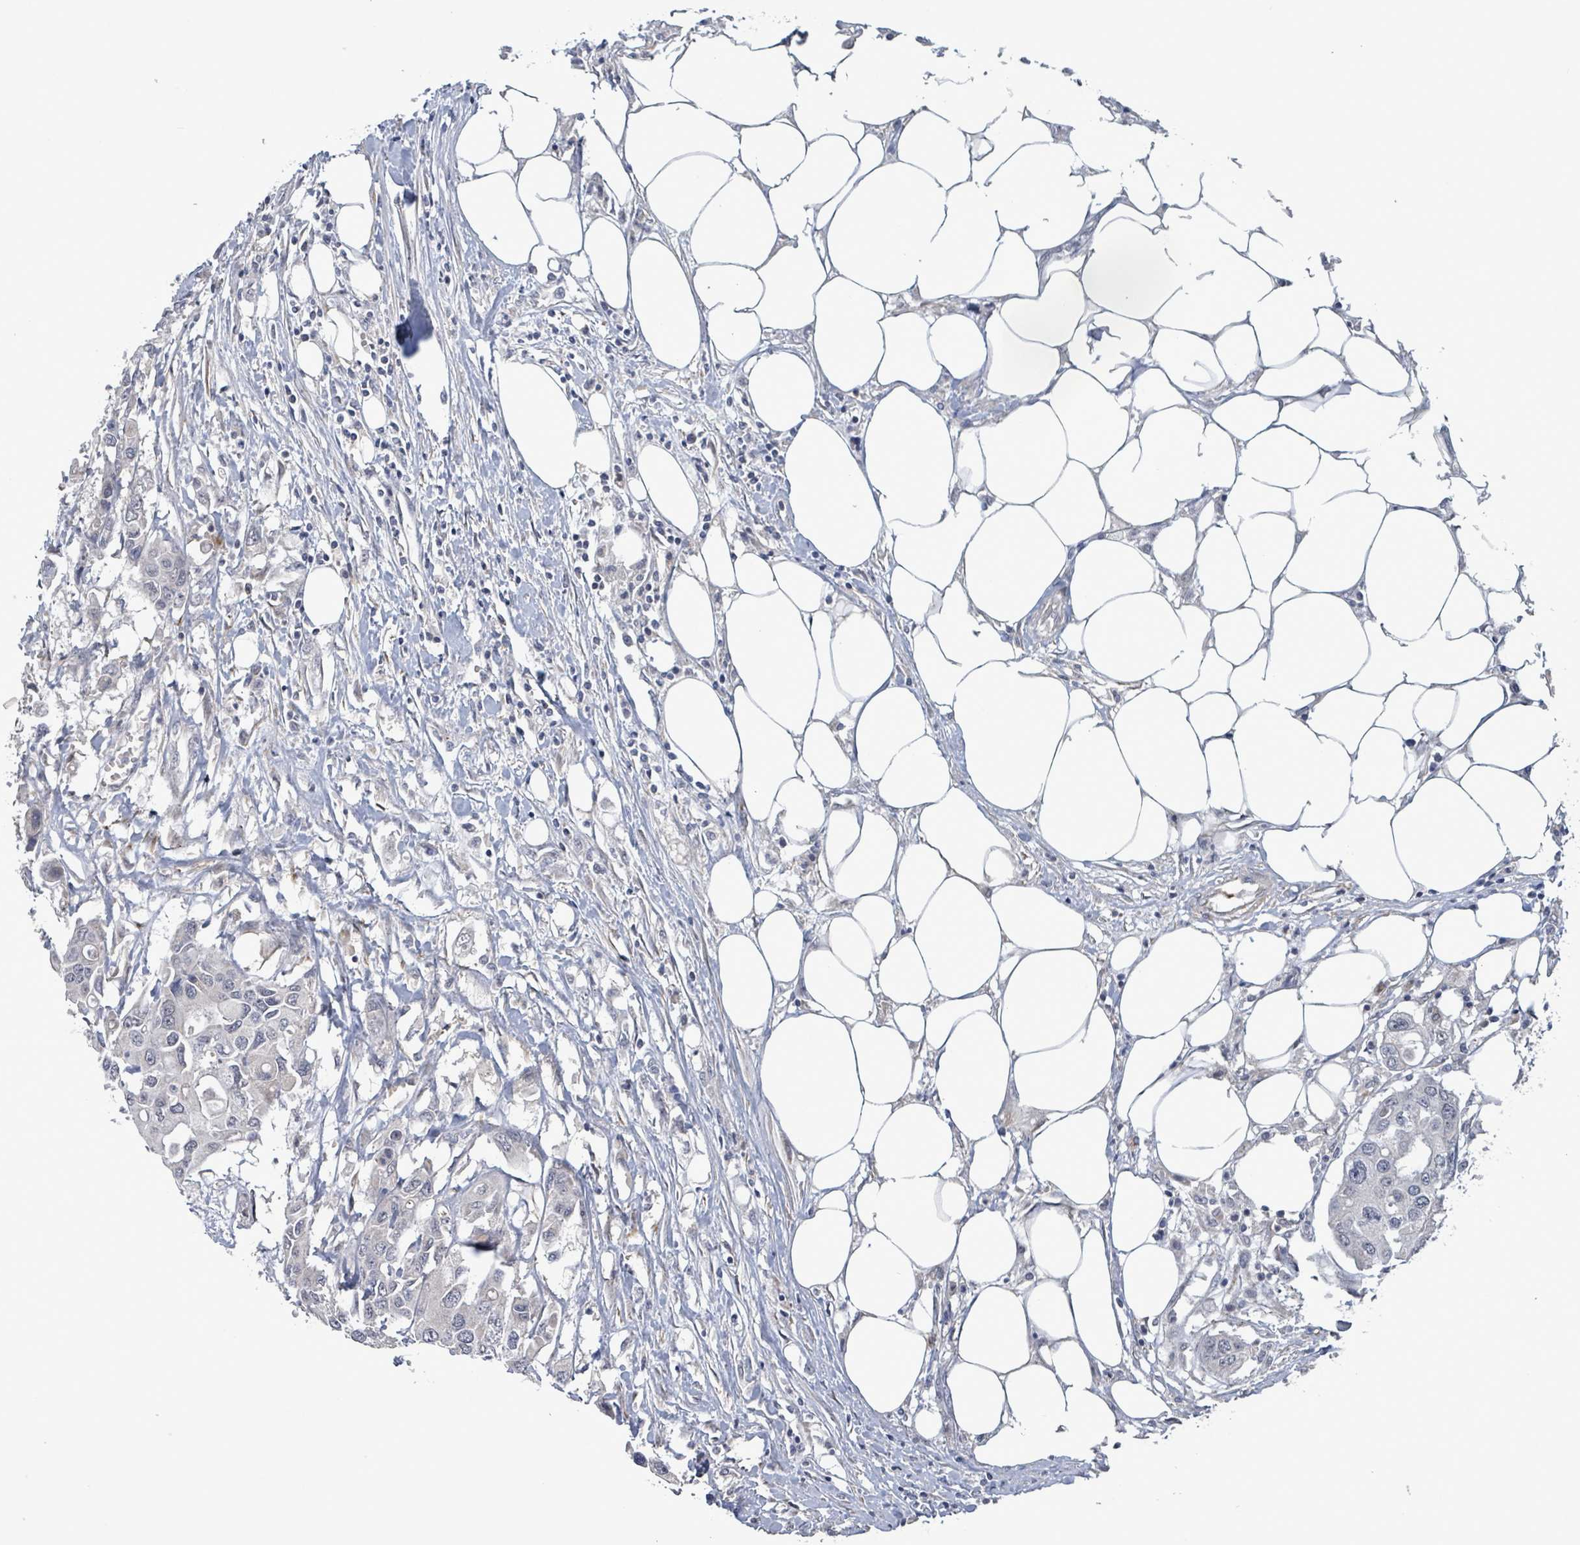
{"staining": {"intensity": "negative", "quantity": "none", "location": "none"}, "tissue": "colorectal cancer", "cell_type": "Tumor cells", "image_type": "cancer", "snomed": [{"axis": "morphology", "description": "Adenocarcinoma, NOS"}, {"axis": "topography", "description": "Colon"}], "caption": "High power microscopy histopathology image of an IHC image of colorectal cancer (adenocarcinoma), revealing no significant expression in tumor cells.", "gene": "AMMECR1", "patient": {"sex": "male", "age": 77}}